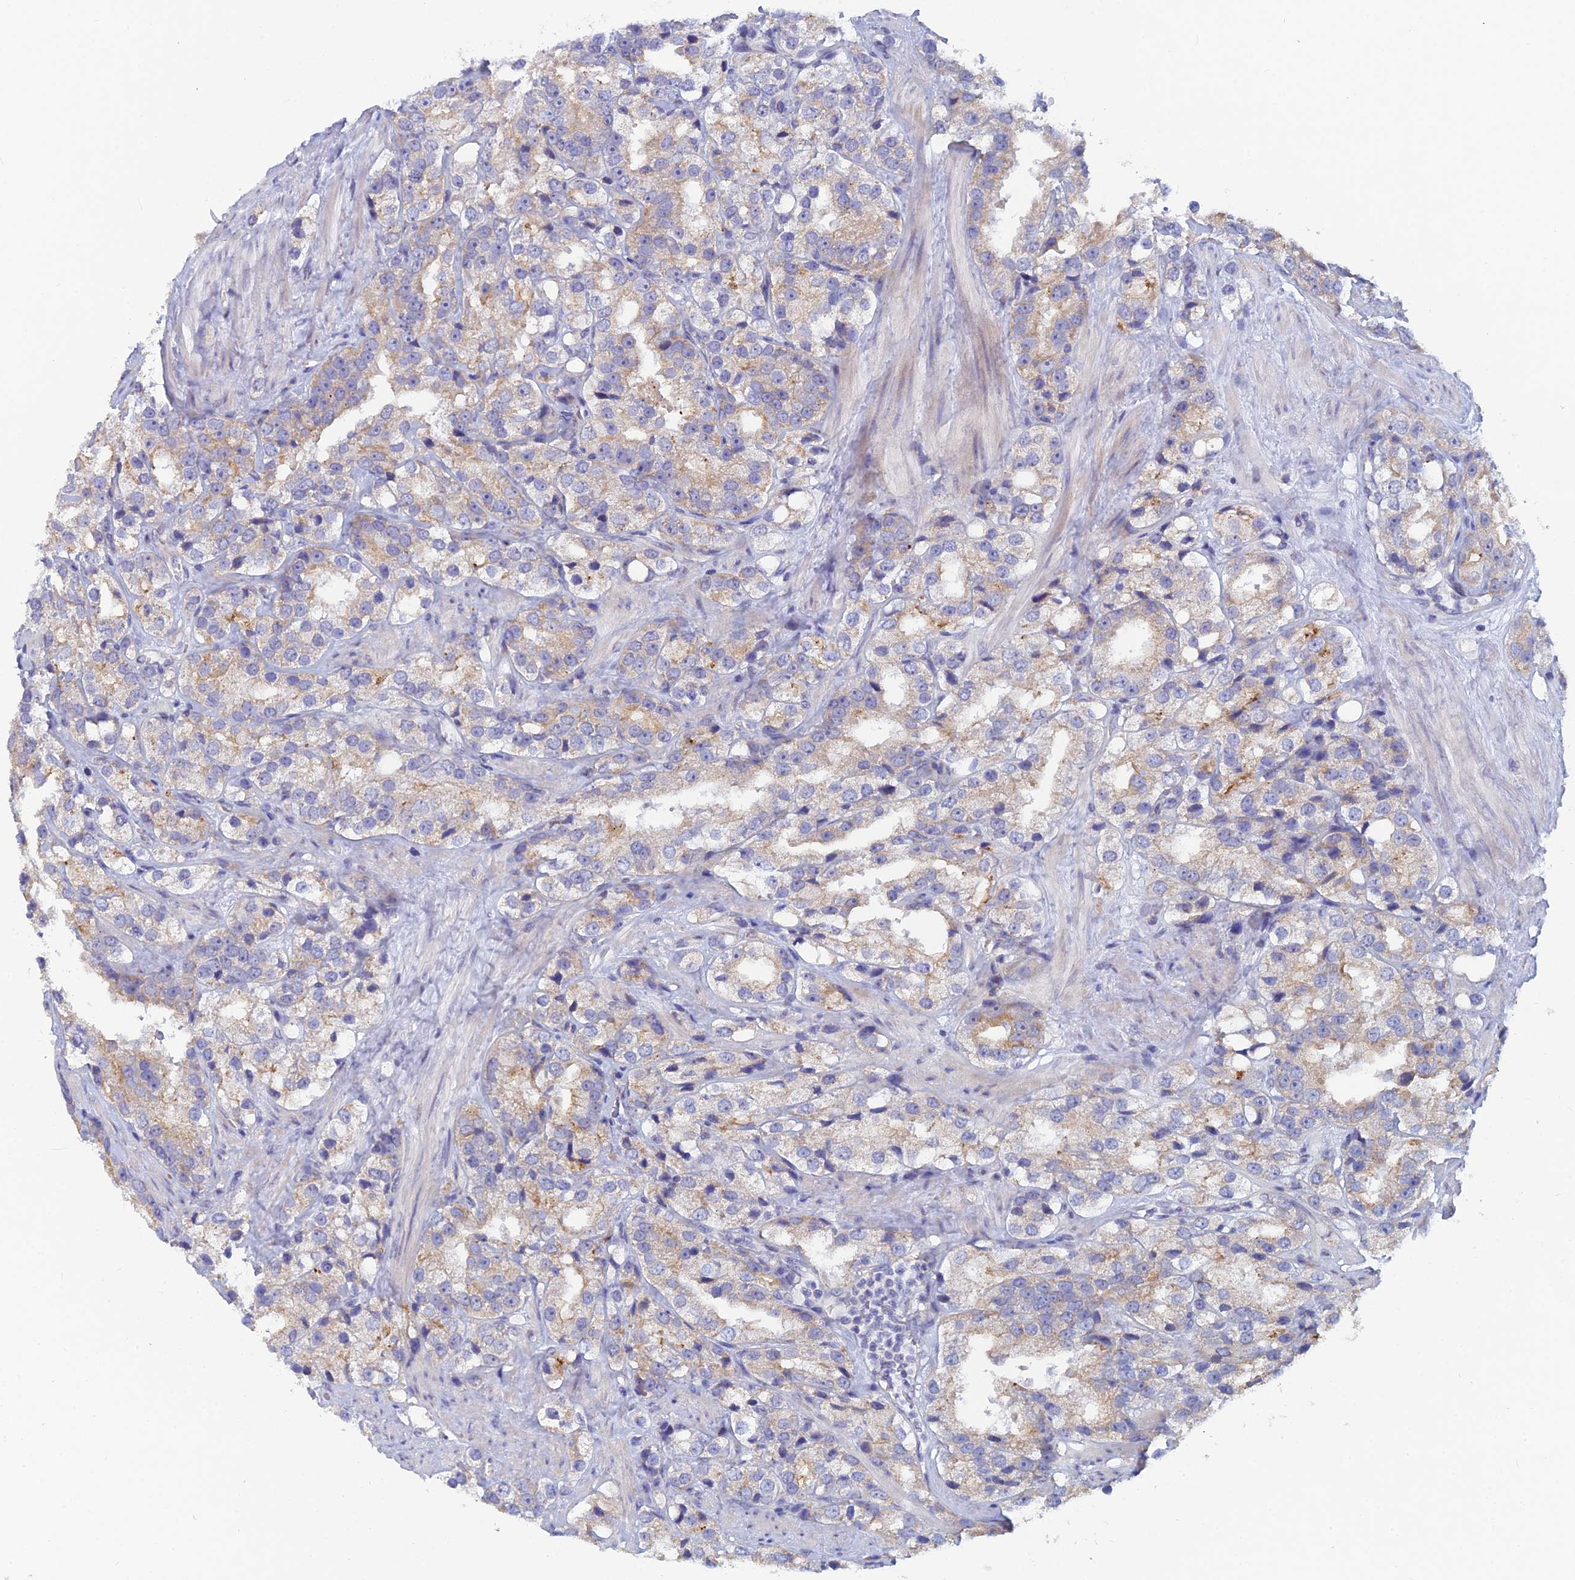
{"staining": {"intensity": "weak", "quantity": "25%-75%", "location": "cytoplasmic/membranous"}, "tissue": "prostate cancer", "cell_type": "Tumor cells", "image_type": "cancer", "snomed": [{"axis": "morphology", "description": "Adenocarcinoma, NOS"}, {"axis": "topography", "description": "Prostate"}], "caption": "This is a histology image of immunohistochemistry staining of prostate adenocarcinoma, which shows weak staining in the cytoplasmic/membranous of tumor cells.", "gene": "GIPC1", "patient": {"sex": "male", "age": 79}}